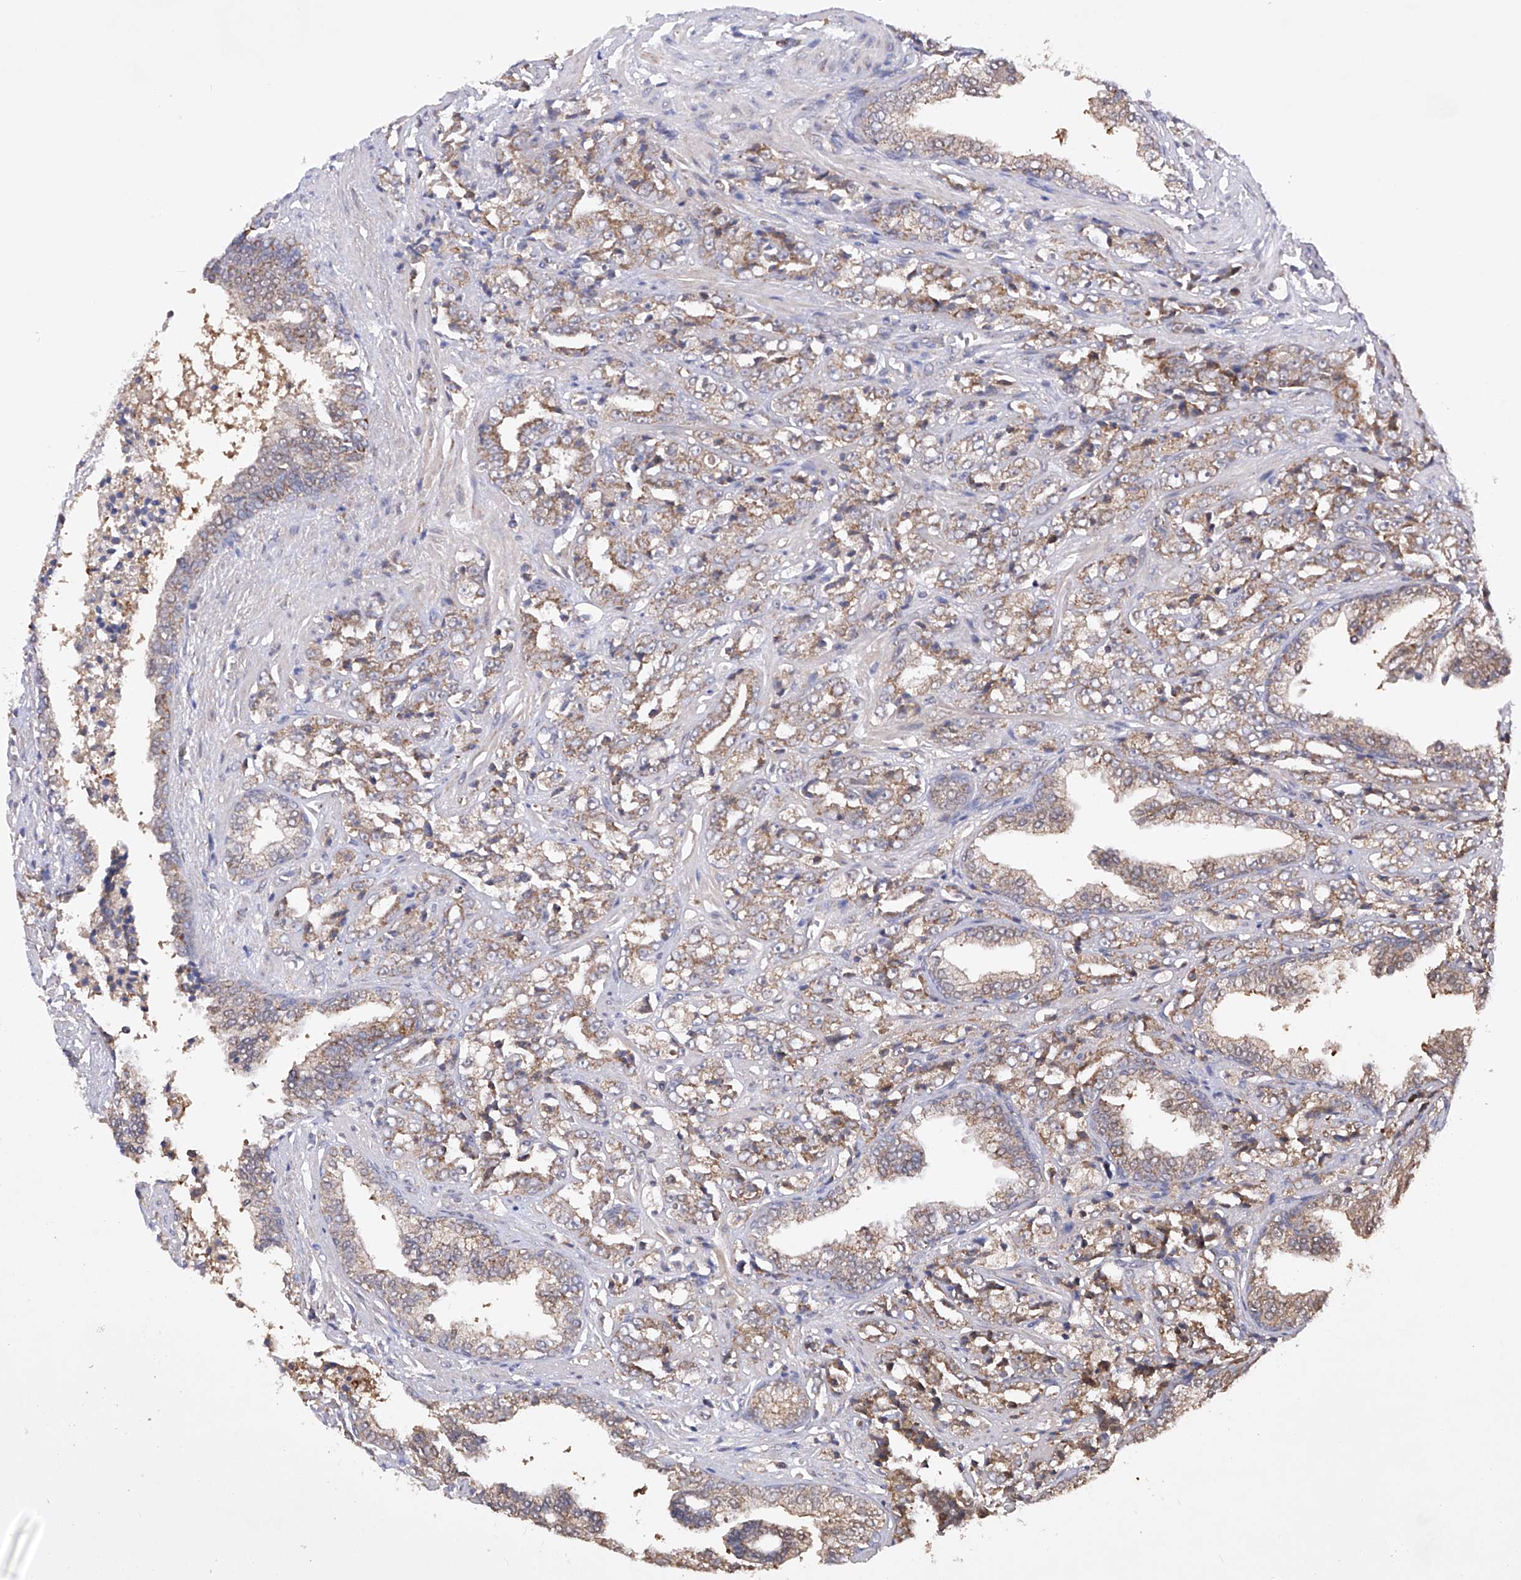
{"staining": {"intensity": "weak", "quantity": ">75%", "location": "cytoplasmic/membranous"}, "tissue": "prostate cancer", "cell_type": "Tumor cells", "image_type": "cancer", "snomed": [{"axis": "morphology", "description": "Adenocarcinoma, High grade"}, {"axis": "topography", "description": "Prostate"}], "caption": "Human prostate adenocarcinoma (high-grade) stained for a protein (brown) reveals weak cytoplasmic/membranous positive staining in approximately >75% of tumor cells.", "gene": "SDHAF4", "patient": {"sex": "male", "age": 71}}